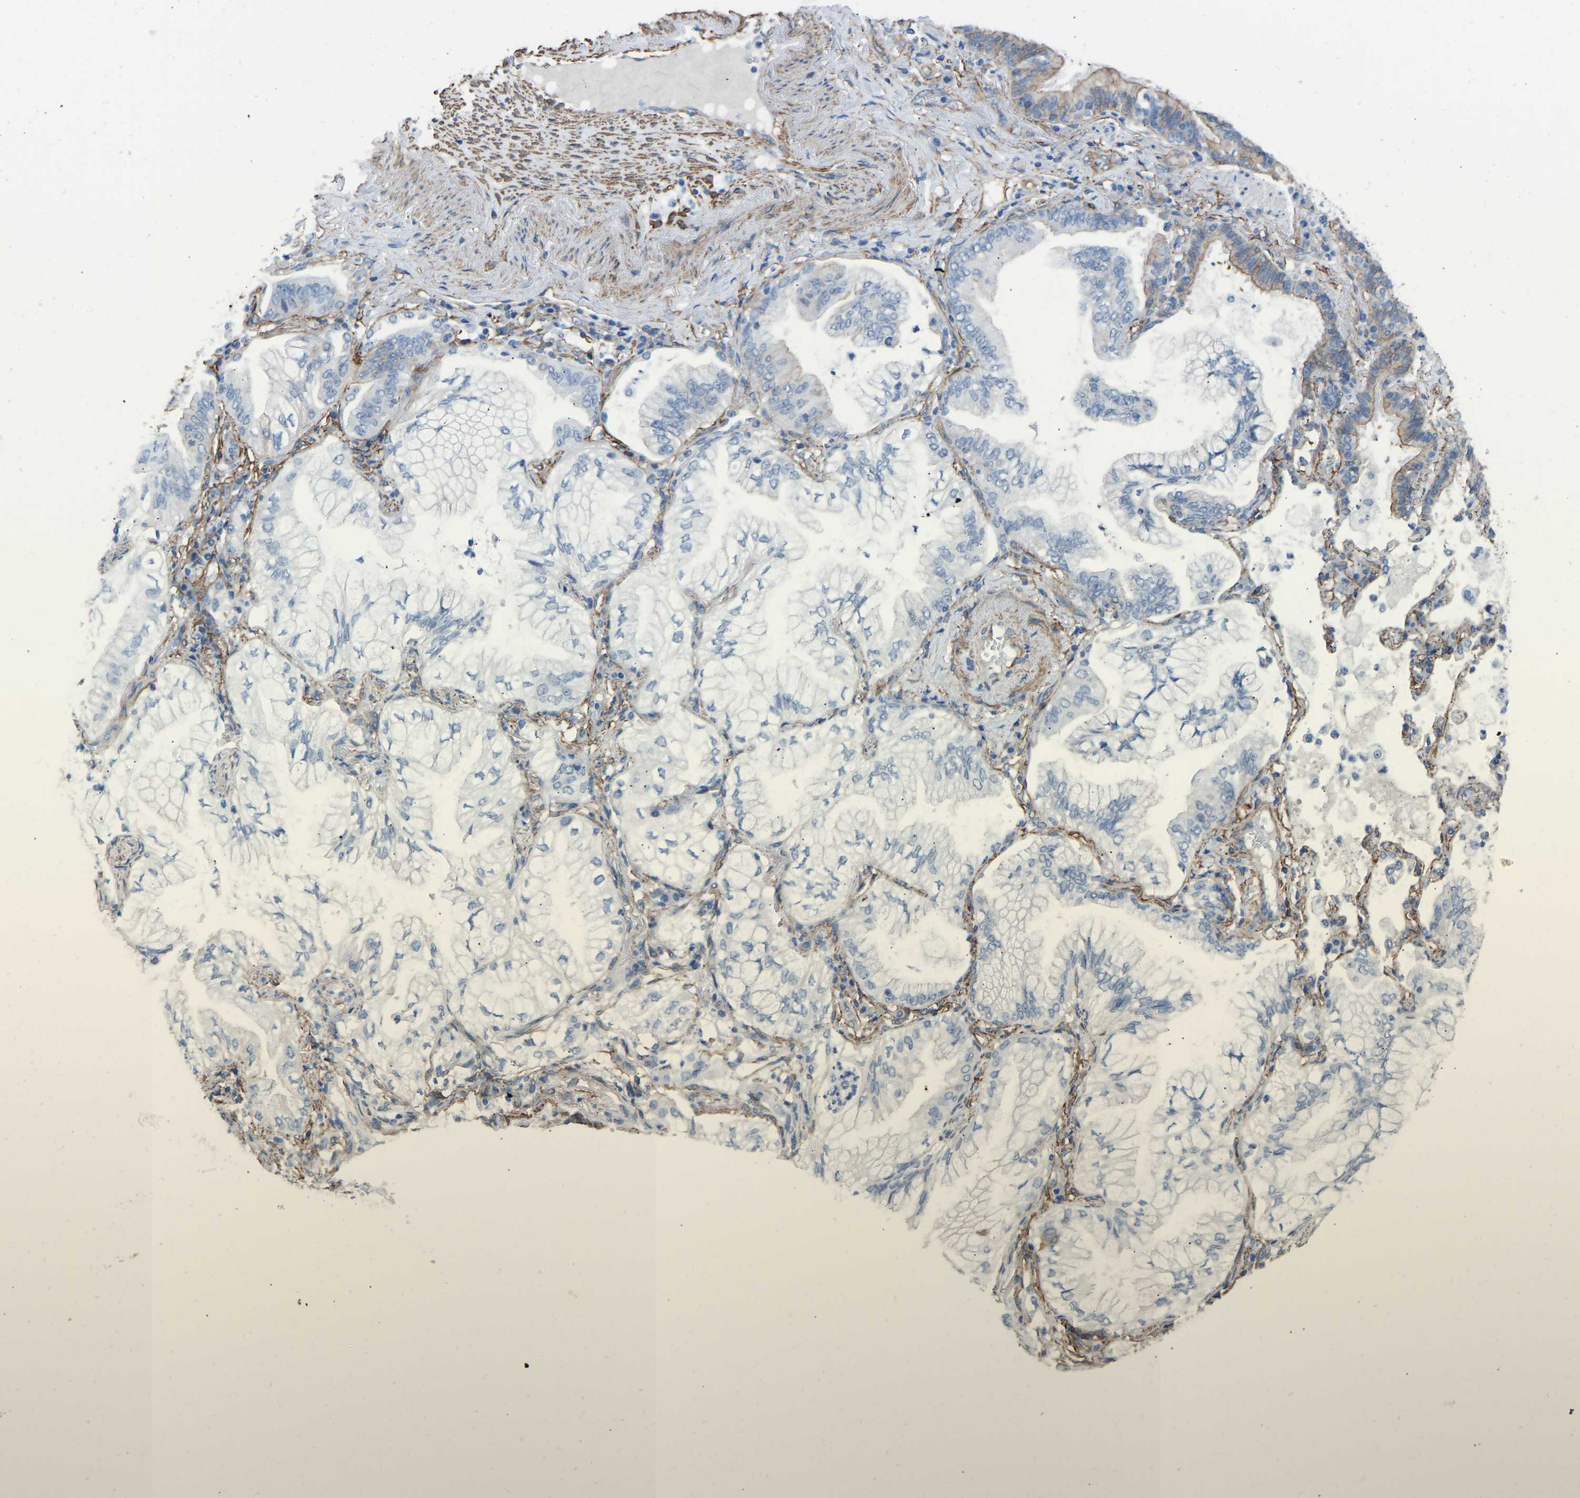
{"staining": {"intensity": "moderate", "quantity": "<25%", "location": "cytoplasmic/membranous"}, "tissue": "lung cancer", "cell_type": "Tumor cells", "image_type": "cancer", "snomed": [{"axis": "morphology", "description": "Adenocarcinoma, NOS"}, {"axis": "topography", "description": "Lung"}], "caption": "There is low levels of moderate cytoplasmic/membranous positivity in tumor cells of lung adenocarcinoma, as demonstrated by immunohistochemical staining (brown color).", "gene": "MYH10", "patient": {"sex": "female", "age": 70}}